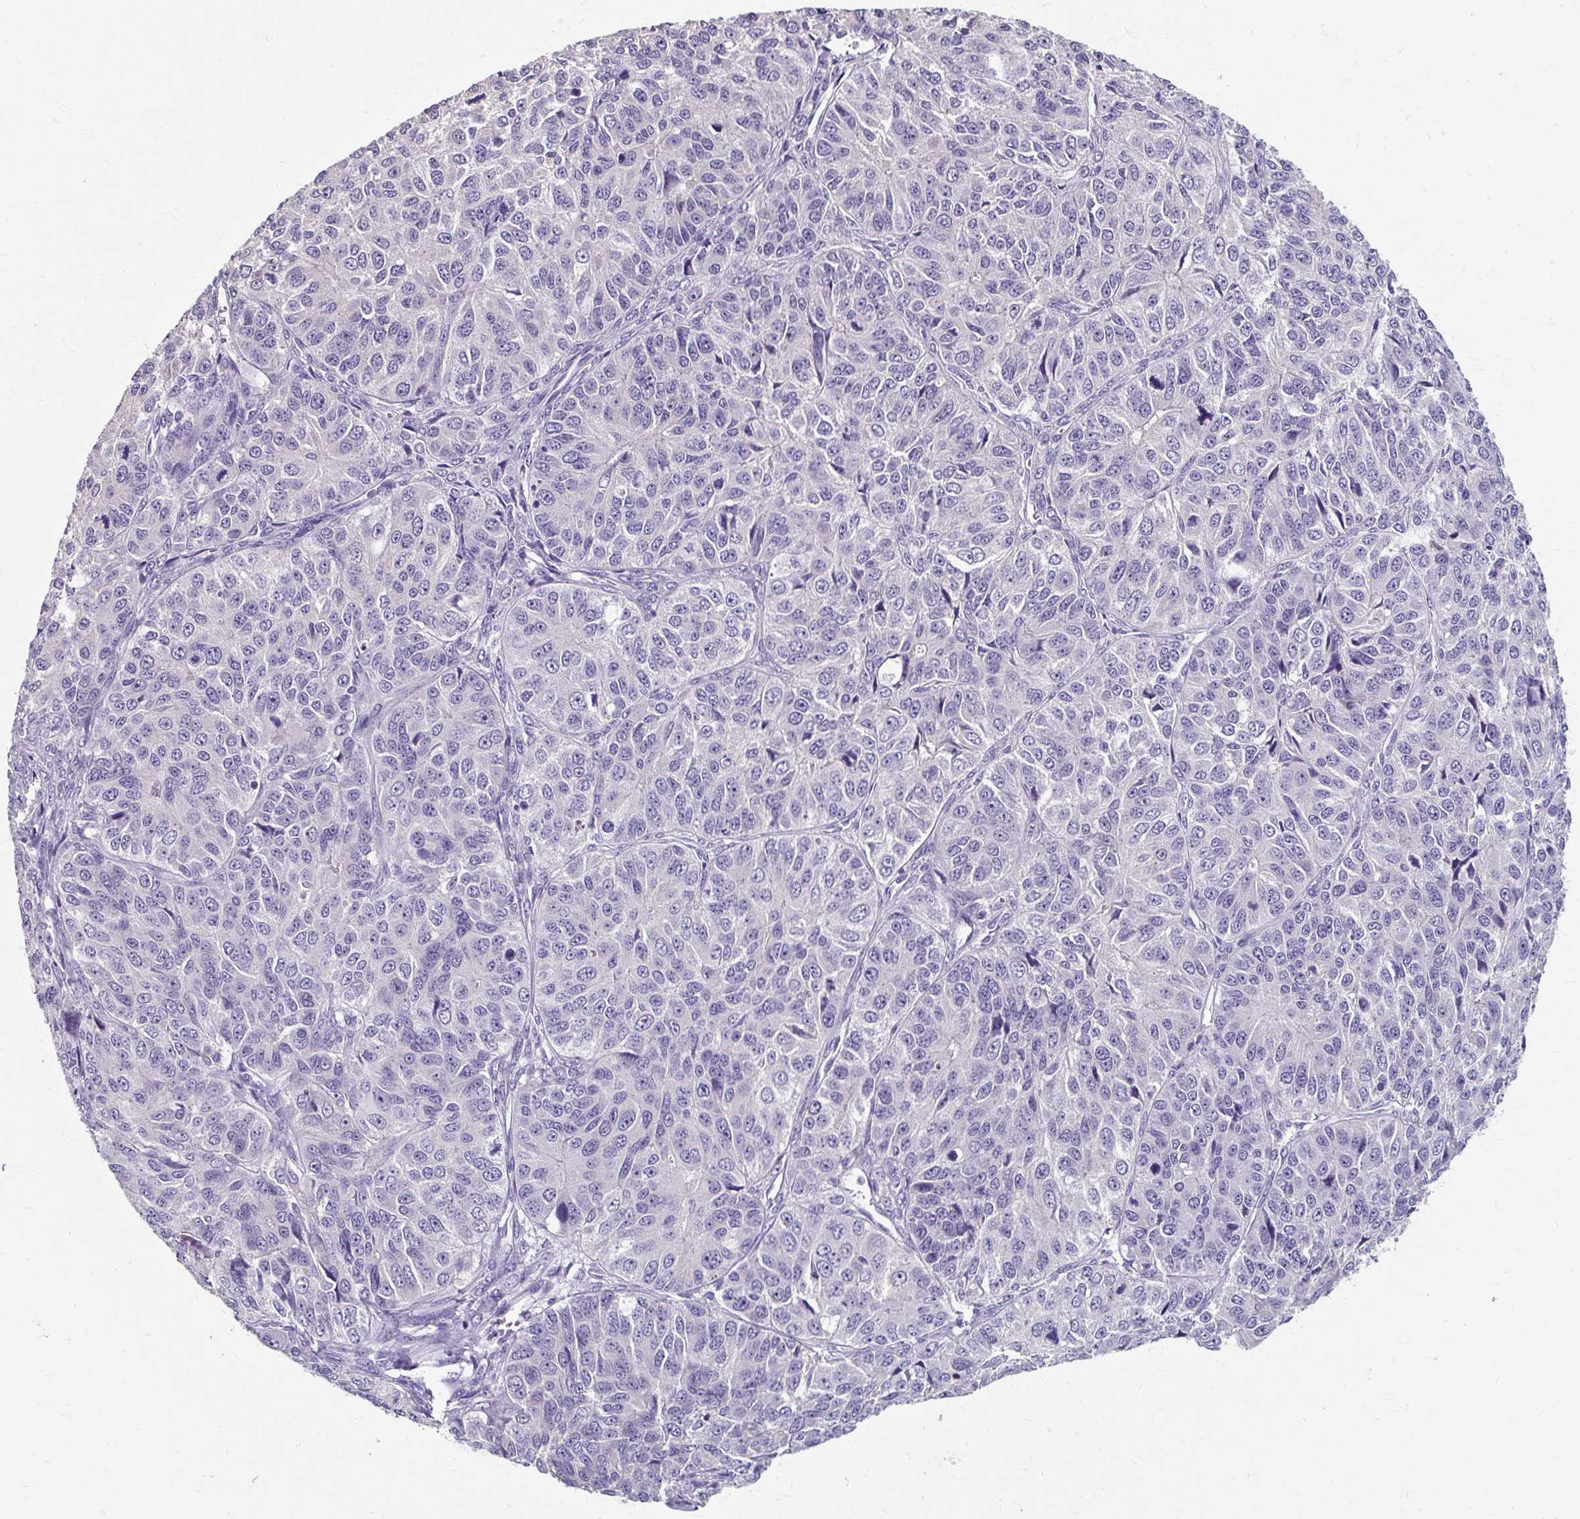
{"staining": {"intensity": "negative", "quantity": "none", "location": "none"}, "tissue": "ovarian cancer", "cell_type": "Tumor cells", "image_type": "cancer", "snomed": [{"axis": "morphology", "description": "Carcinoma, endometroid"}, {"axis": "topography", "description": "Ovary"}], "caption": "Protein analysis of ovarian cancer reveals no significant expression in tumor cells. (DAB IHC with hematoxylin counter stain).", "gene": "KLHL24", "patient": {"sex": "female", "age": 51}}